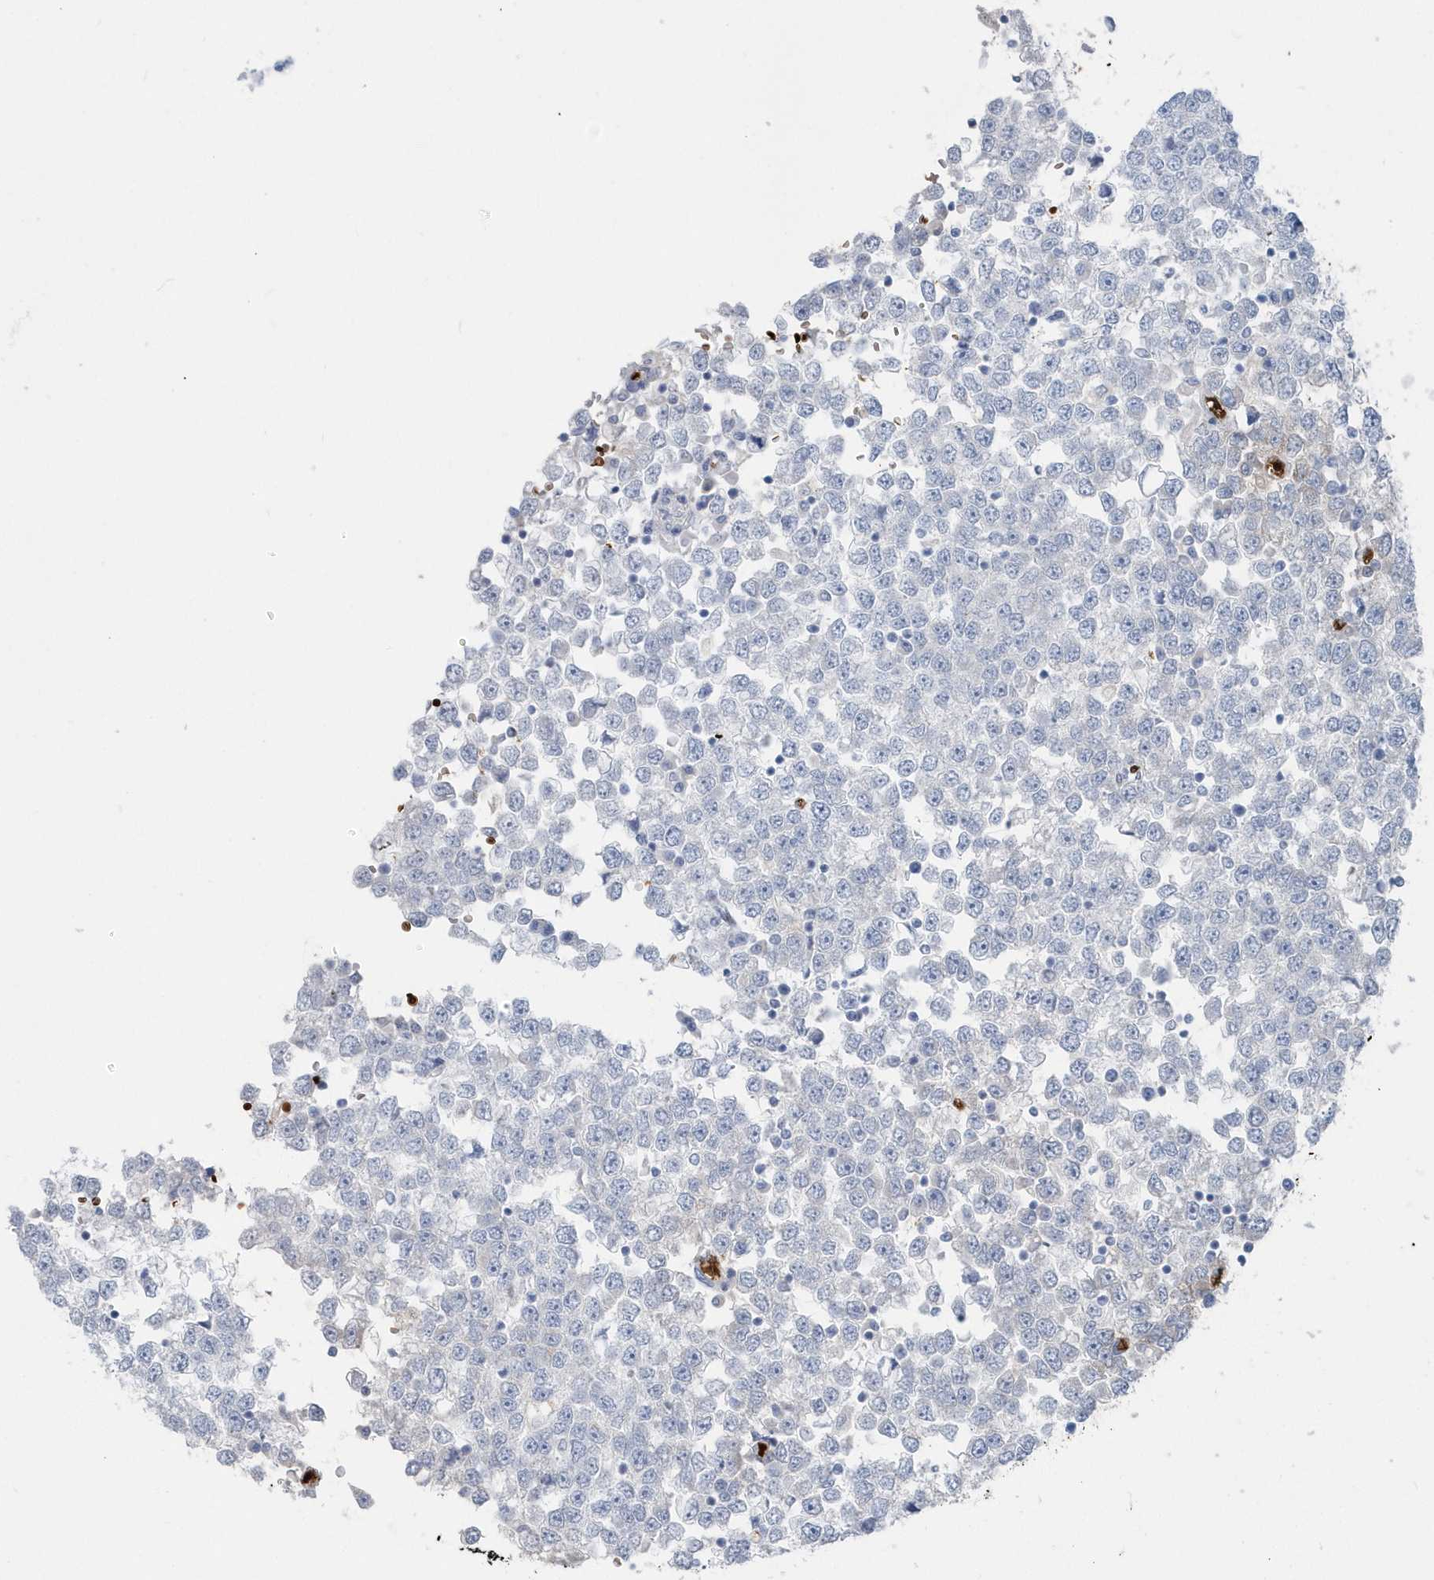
{"staining": {"intensity": "negative", "quantity": "none", "location": "none"}, "tissue": "testis cancer", "cell_type": "Tumor cells", "image_type": "cancer", "snomed": [{"axis": "morphology", "description": "Seminoma, NOS"}, {"axis": "topography", "description": "Testis"}], "caption": "Image shows no significant protein positivity in tumor cells of seminoma (testis). The staining is performed using DAB (3,3'-diaminobenzidine) brown chromogen with nuclei counter-stained in using hematoxylin.", "gene": "HBA2", "patient": {"sex": "male", "age": 65}}